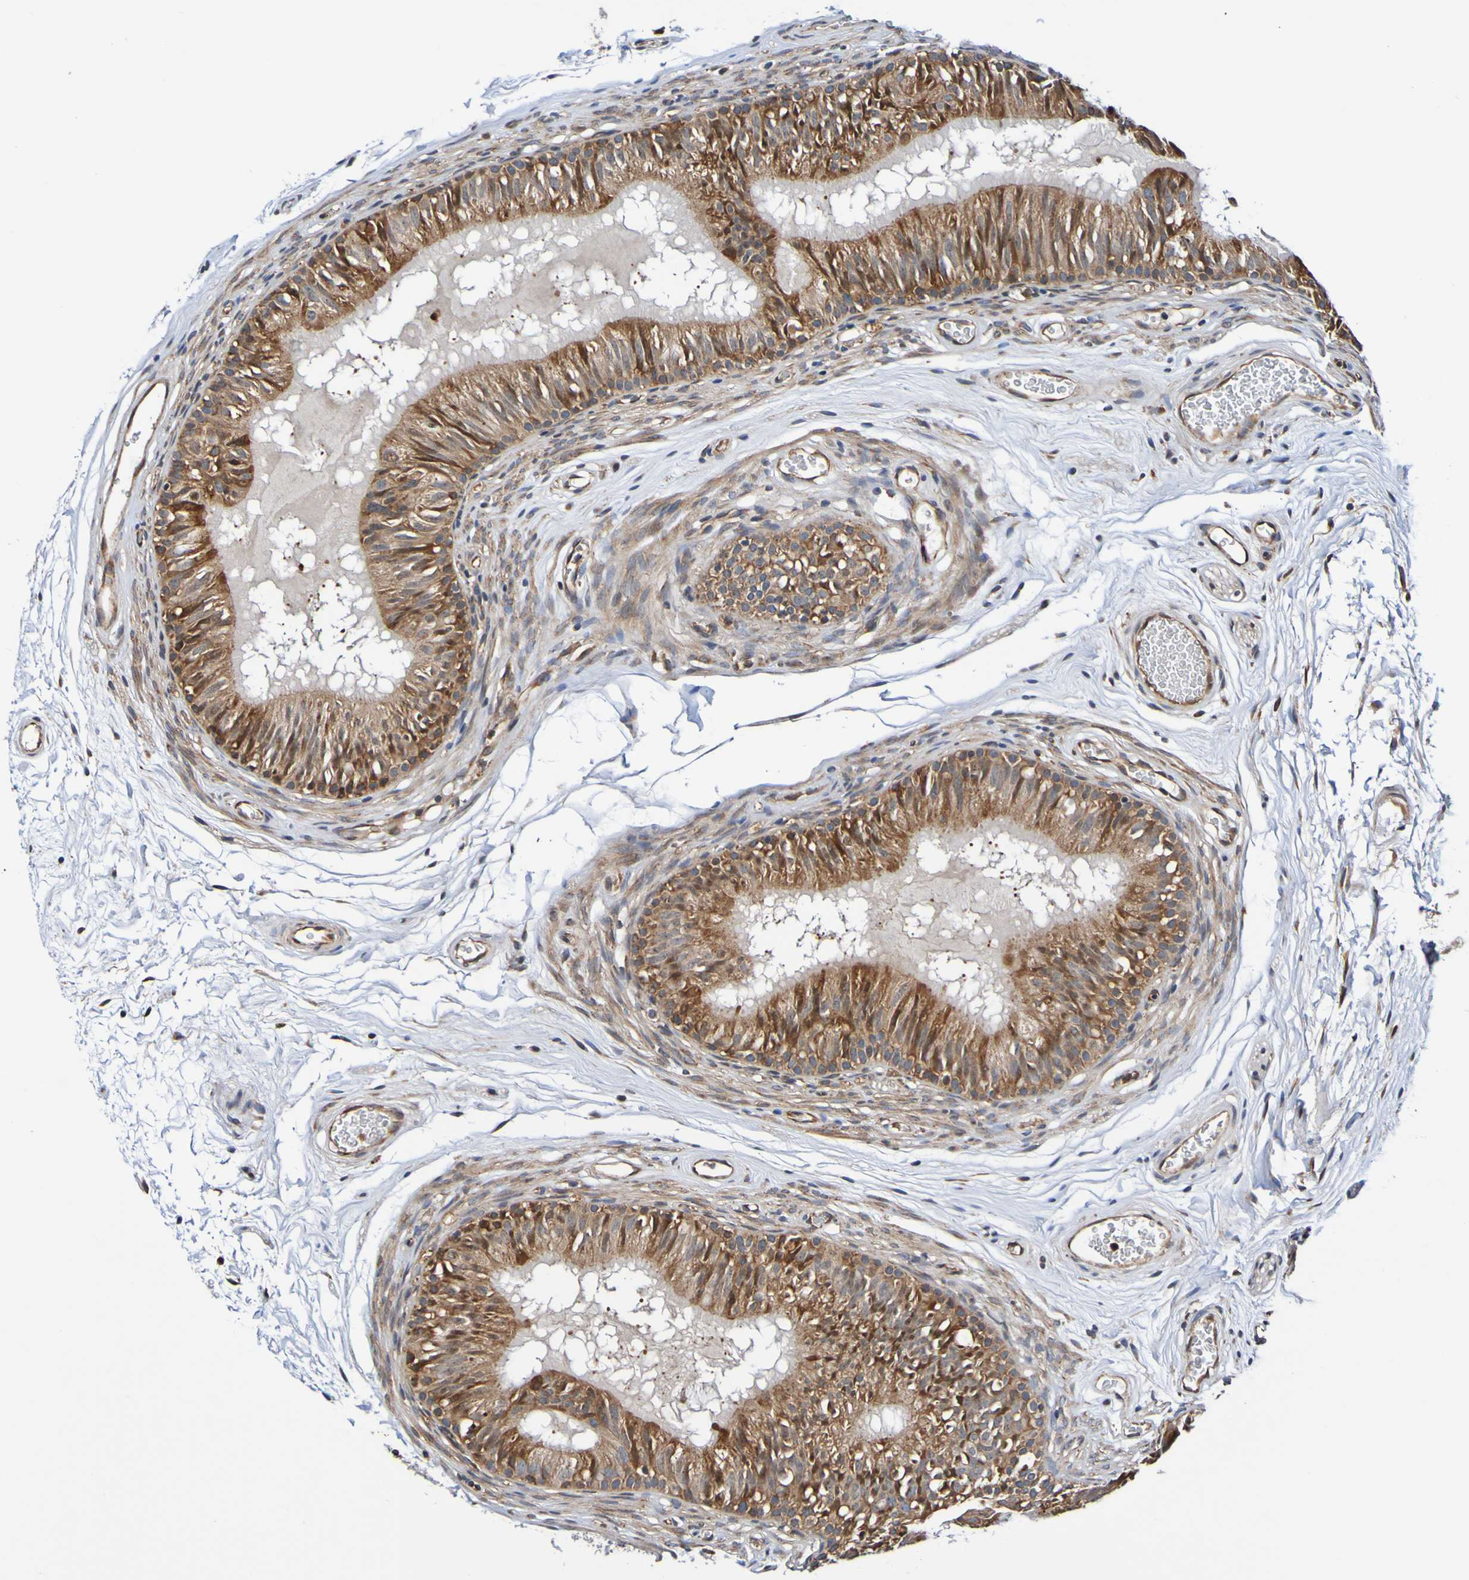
{"staining": {"intensity": "moderate", "quantity": ">75%", "location": "cytoplasmic/membranous"}, "tissue": "epididymis", "cell_type": "Glandular cells", "image_type": "normal", "snomed": [{"axis": "morphology", "description": "Normal tissue, NOS"}, {"axis": "topography", "description": "Epididymis"}], "caption": "Protein staining by immunohistochemistry displays moderate cytoplasmic/membranous positivity in approximately >75% of glandular cells in unremarkable epididymis. (Stains: DAB in brown, nuclei in blue, Microscopy: brightfield microscopy at high magnification).", "gene": "AXIN1", "patient": {"sex": "male", "age": 36}}